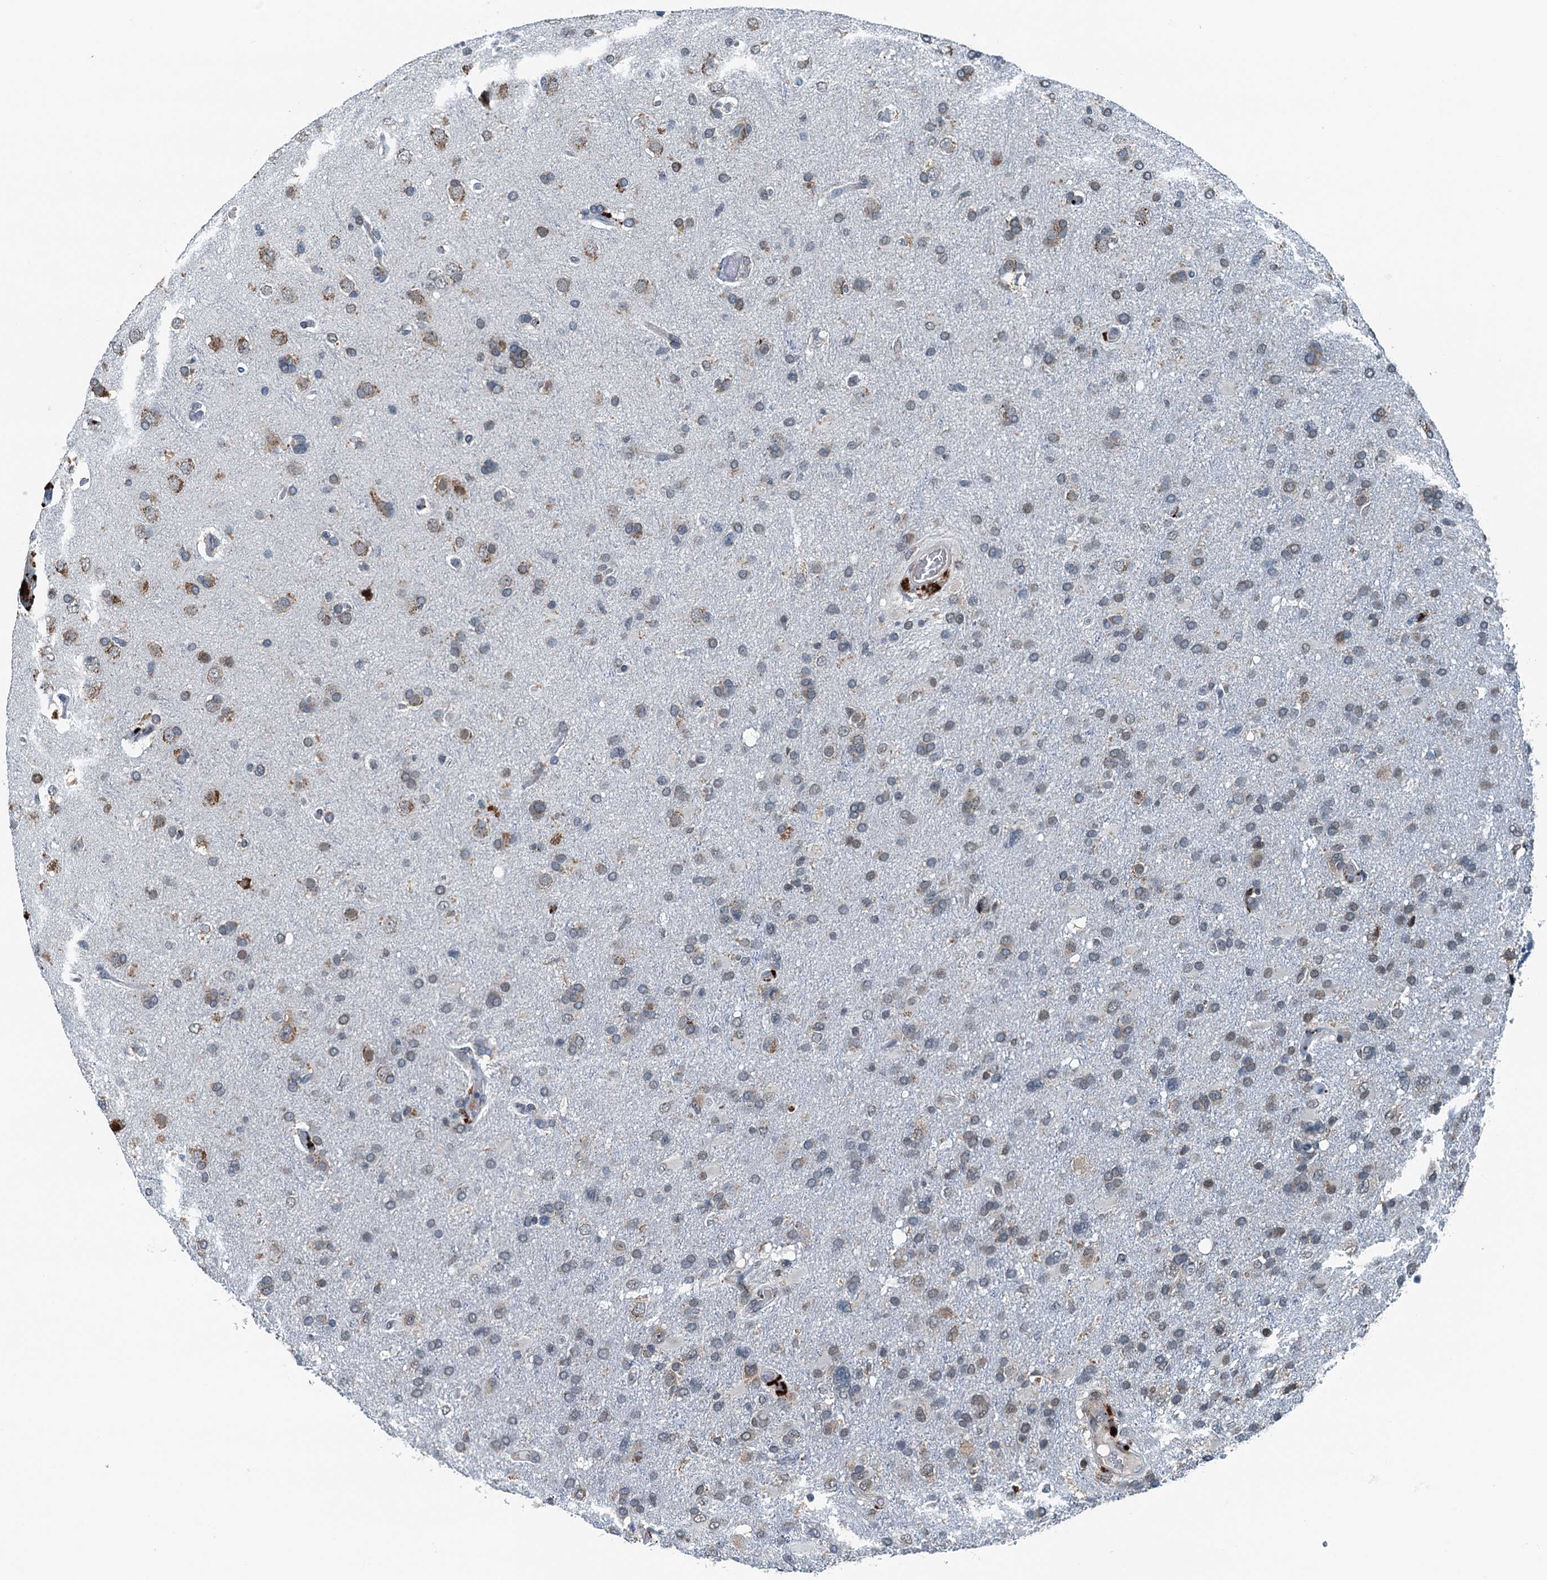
{"staining": {"intensity": "weak", "quantity": "25%-75%", "location": "cytoplasmic/membranous"}, "tissue": "glioma", "cell_type": "Tumor cells", "image_type": "cancer", "snomed": [{"axis": "morphology", "description": "Glioma, malignant, High grade"}, {"axis": "topography", "description": "Brain"}], "caption": "Weak cytoplasmic/membranous positivity for a protein is present in approximately 25%-75% of tumor cells of high-grade glioma (malignant) using immunohistochemistry (IHC).", "gene": "TAMALIN", "patient": {"sex": "male", "age": 61}}